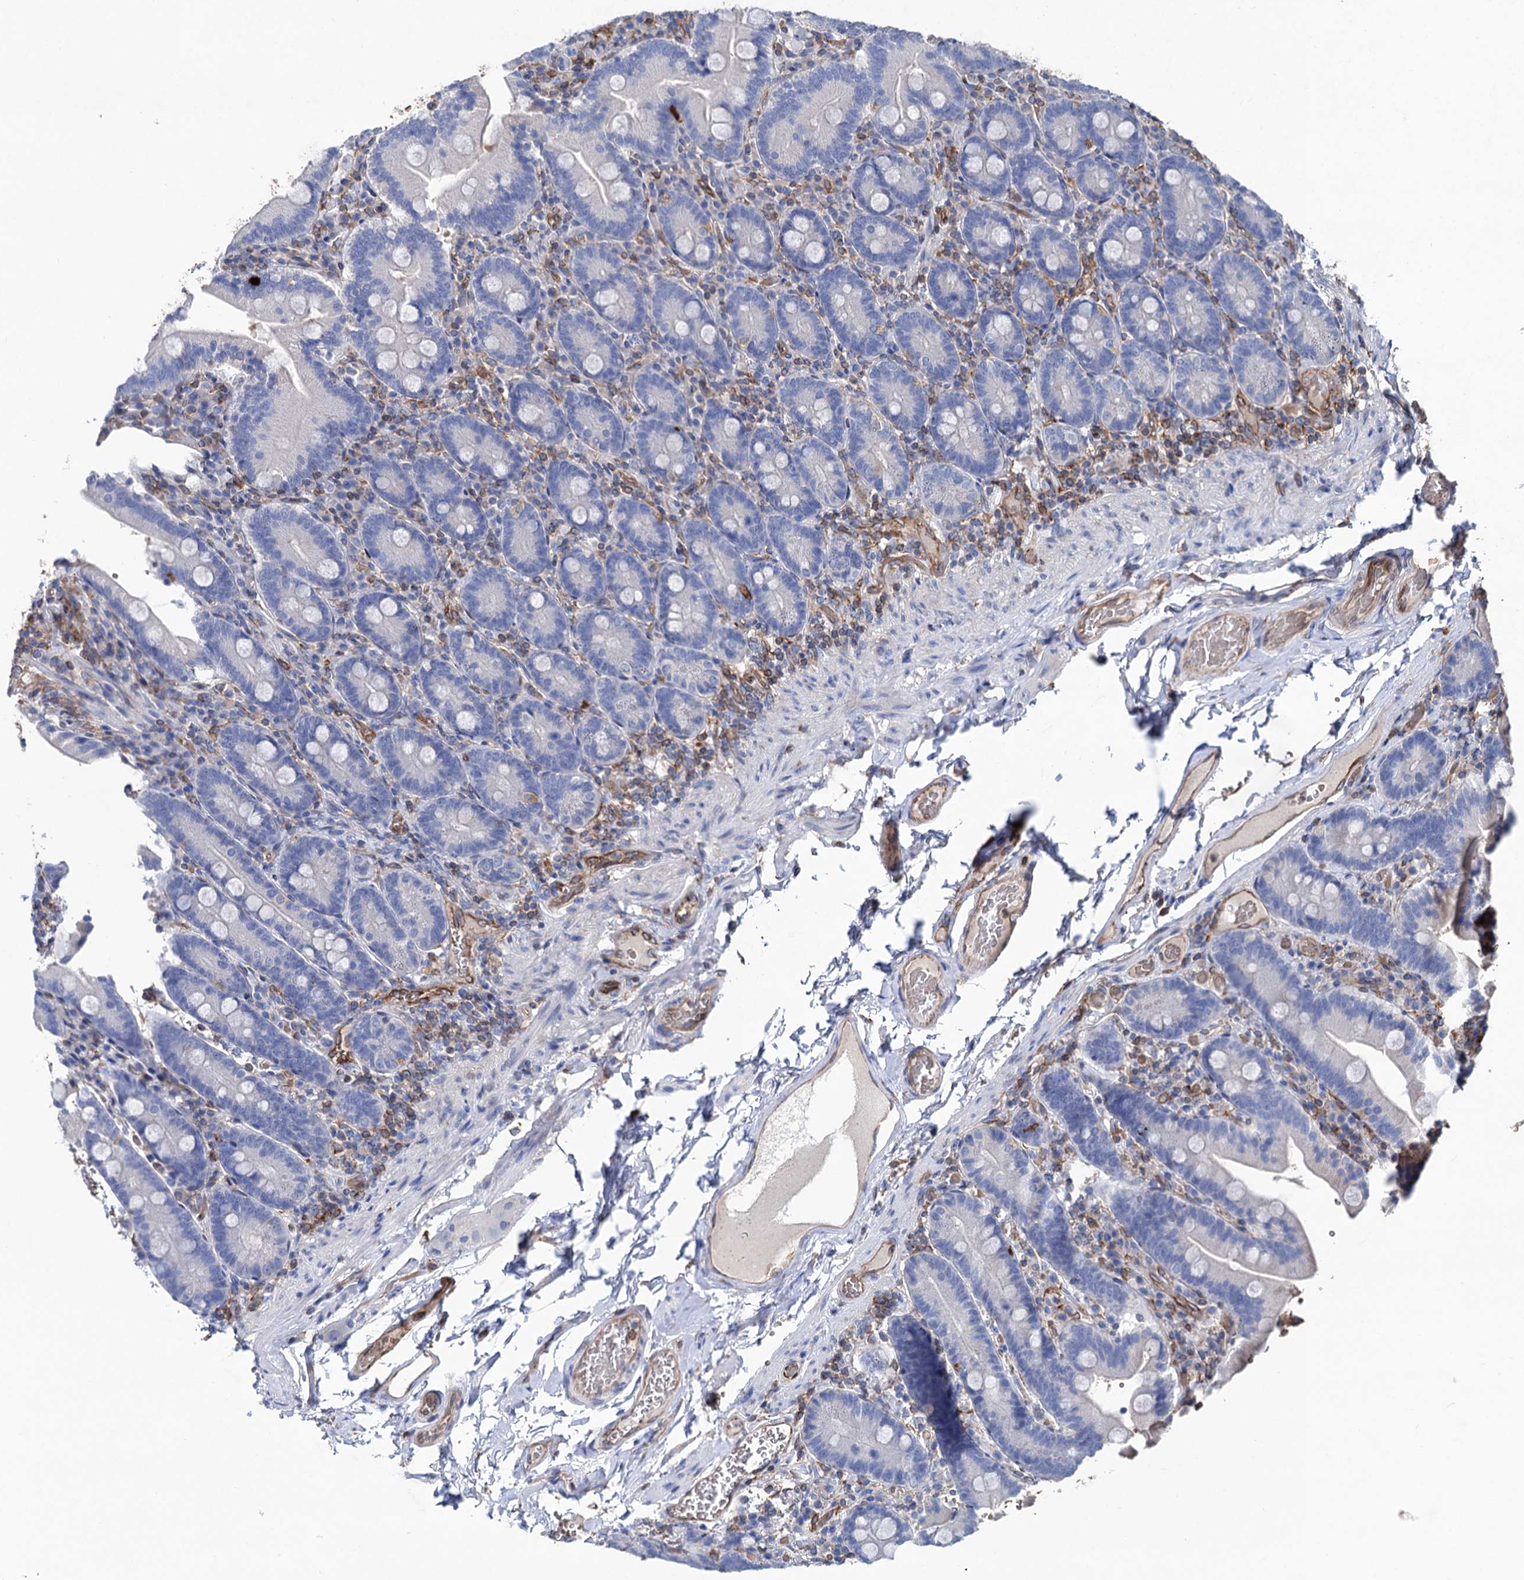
{"staining": {"intensity": "moderate", "quantity": "<25%", "location": "cytoplasmic/membranous"}, "tissue": "duodenum", "cell_type": "Glandular cells", "image_type": "normal", "snomed": [{"axis": "morphology", "description": "Normal tissue, NOS"}, {"axis": "topography", "description": "Duodenum"}], "caption": "Glandular cells show low levels of moderate cytoplasmic/membranous staining in approximately <25% of cells in benign duodenum.", "gene": "STING1", "patient": {"sex": "female", "age": 62}}